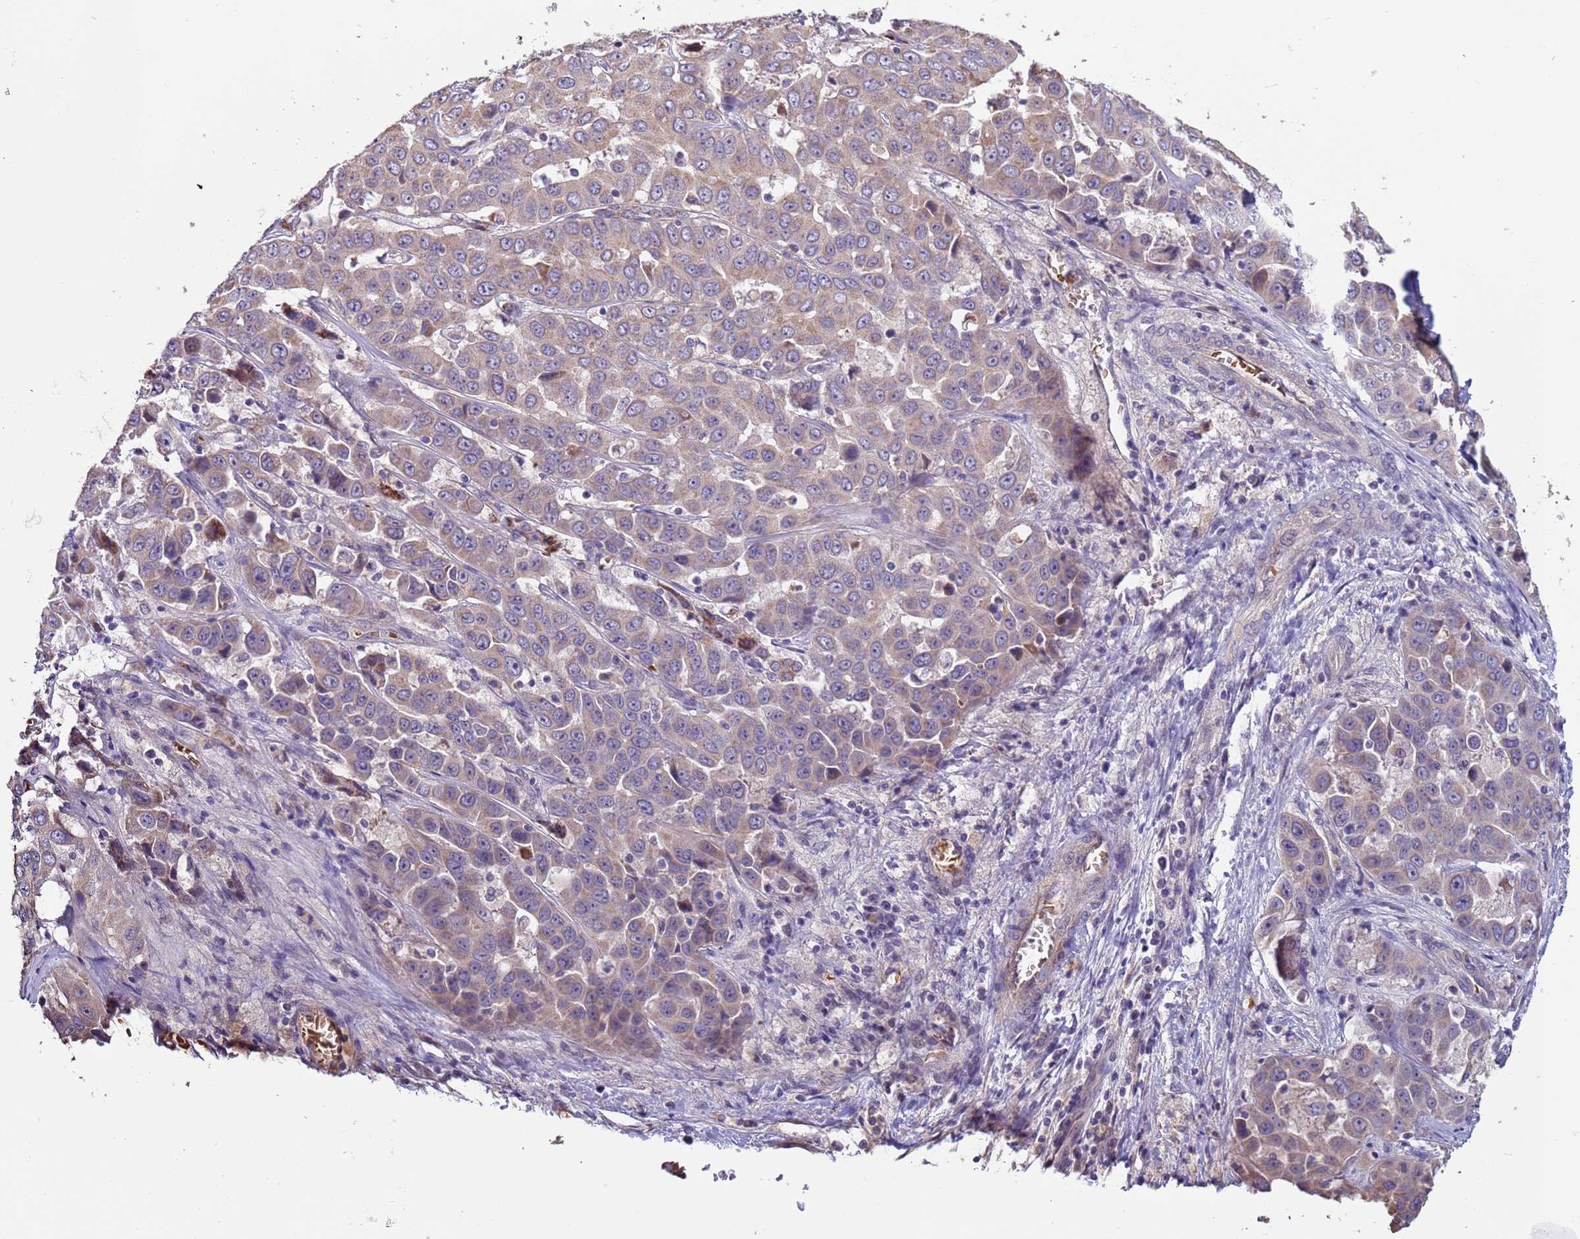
{"staining": {"intensity": "weak", "quantity": "<25%", "location": "cytoplasmic/membranous"}, "tissue": "liver cancer", "cell_type": "Tumor cells", "image_type": "cancer", "snomed": [{"axis": "morphology", "description": "Cholangiocarcinoma"}, {"axis": "topography", "description": "Liver"}], "caption": "Tumor cells show no significant protein staining in cholangiocarcinoma (liver). (Stains: DAB (3,3'-diaminobenzidine) immunohistochemistry with hematoxylin counter stain, Microscopy: brightfield microscopy at high magnification).", "gene": "CLHC1", "patient": {"sex": "female", "age": 52}}